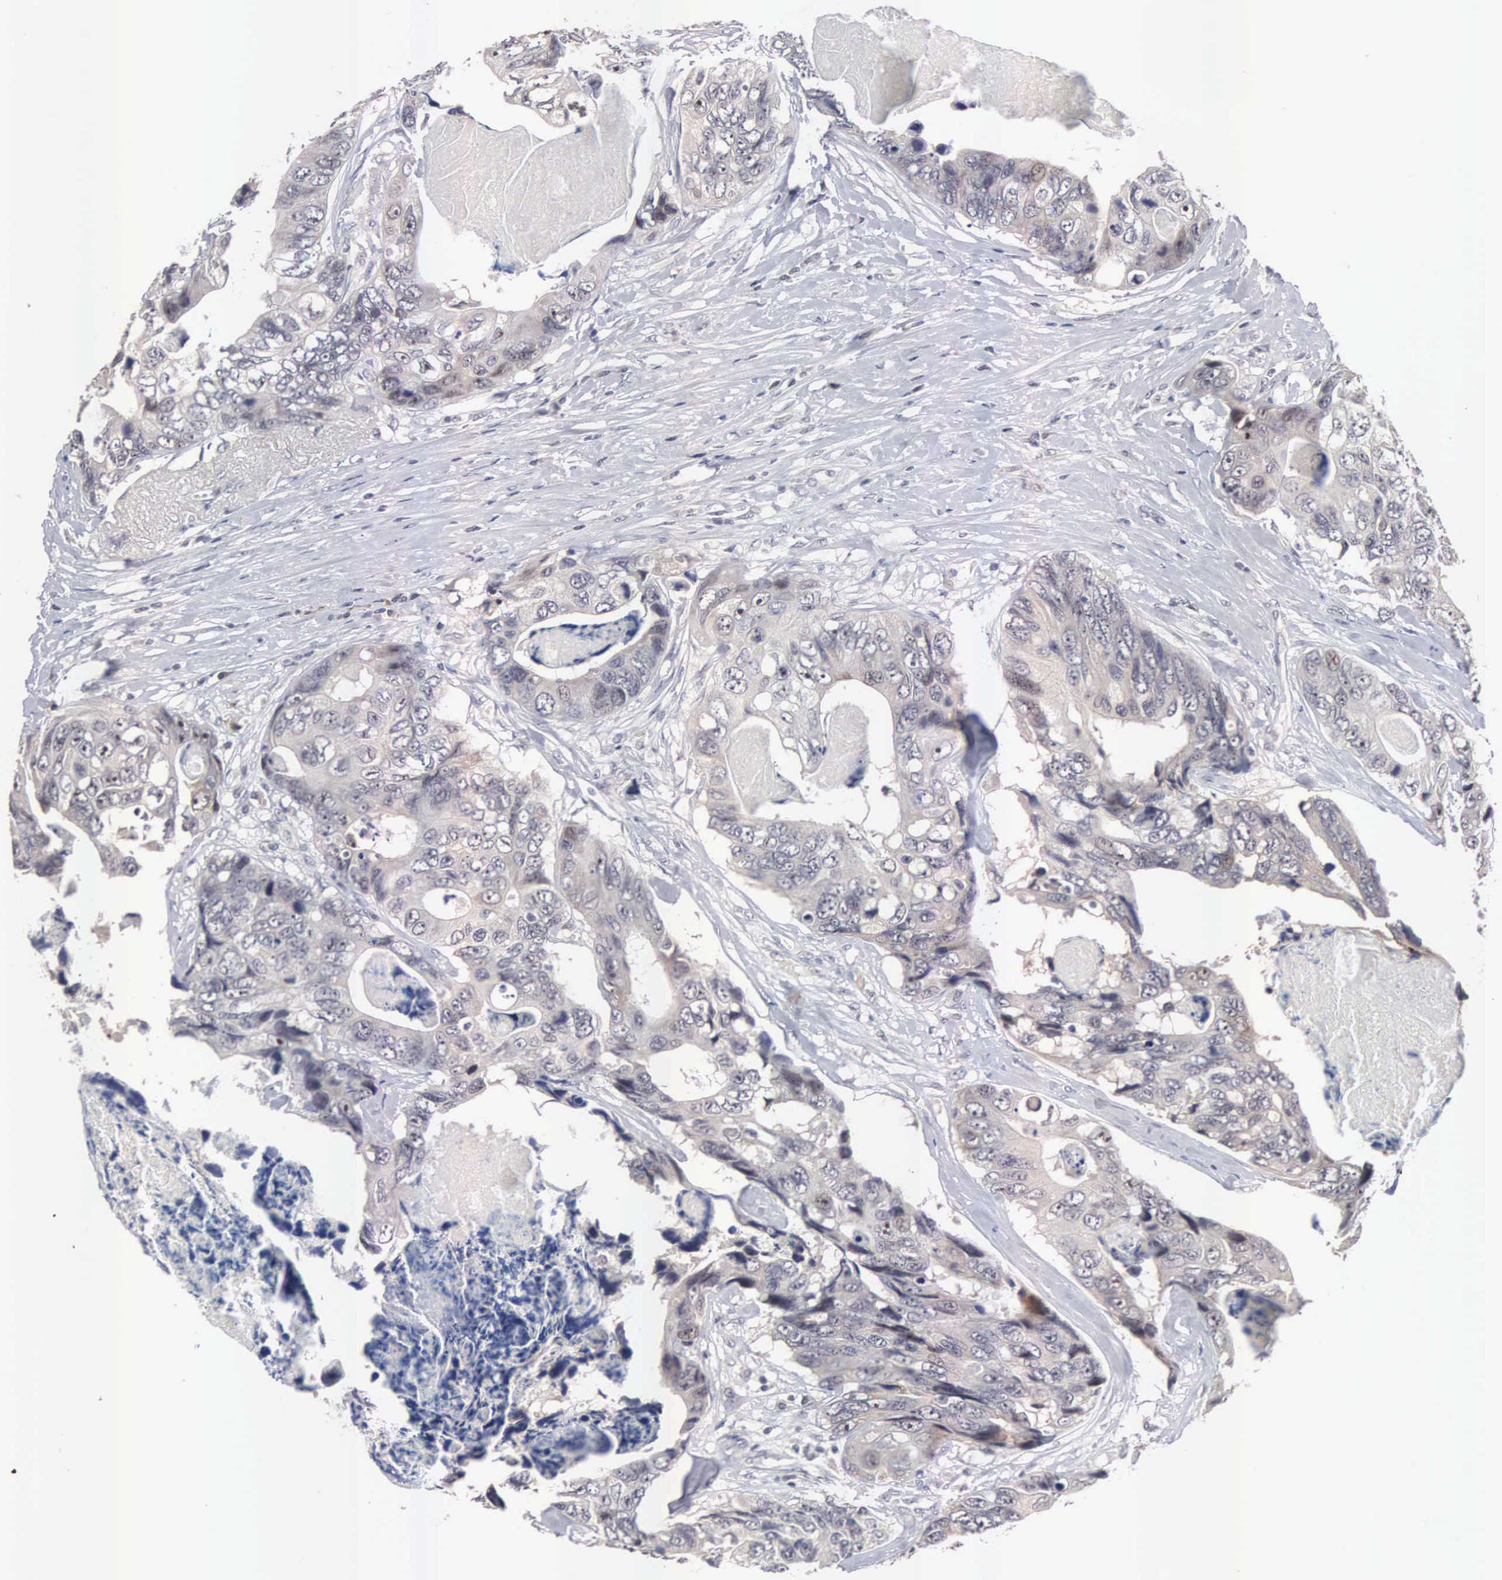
{"staining": {"intensity": "negative", "quantity": "none", "location": "none"}, "tissue": "colorectal cancer", "cell_type": "Tumor cells", "image_type": "cancer", "snomed": [{"axis": "morphology", "description": "Adenocarcinoma, NOS"}, {"axis": "topography", "description": "Colon"}], "caption": "Tumor cells show no significant positivity in colorectal cancer (adenocarcinoma).", "gene": "ACOT4", "patient": {"sex": "female", "age": 86}}